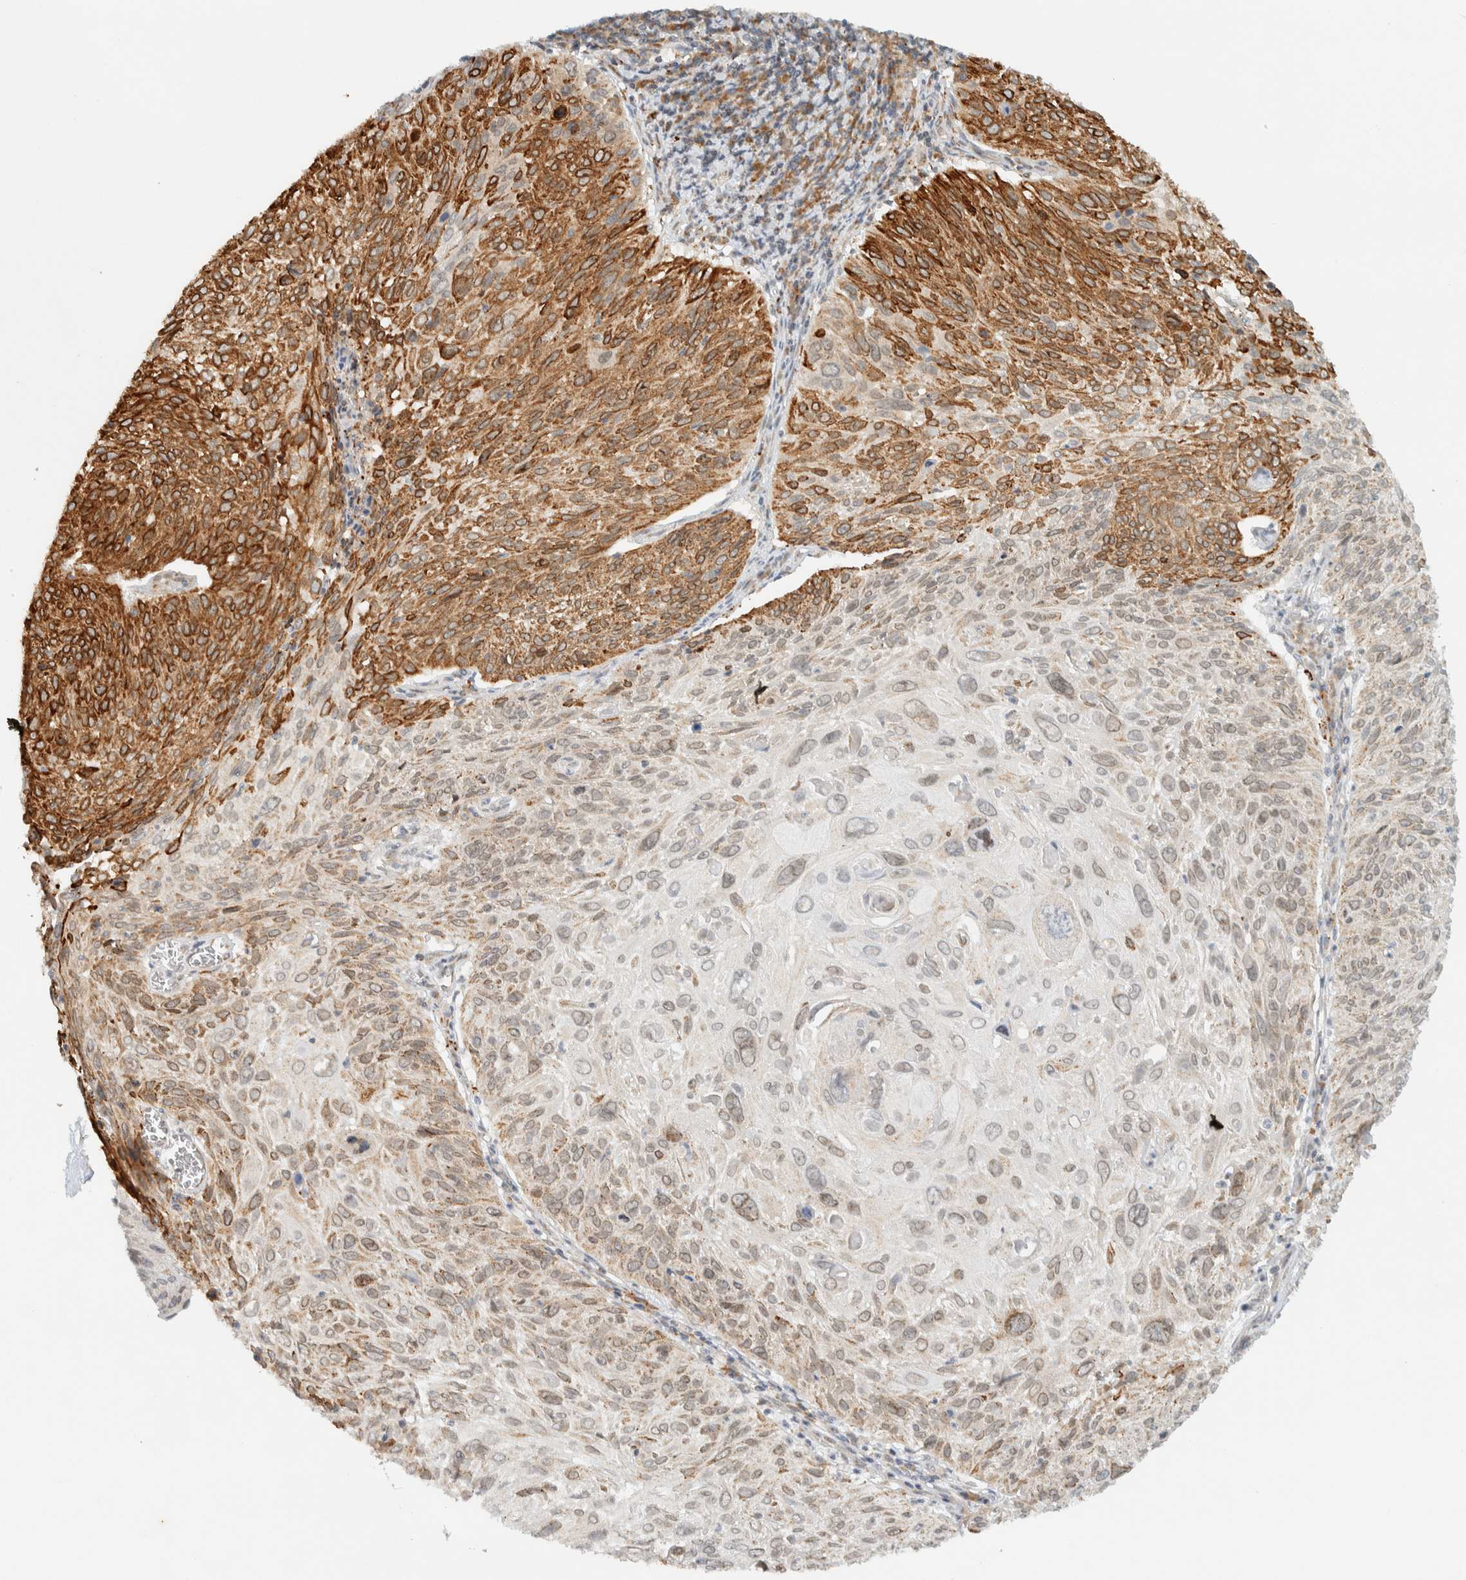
{"staining": {"intensity": "strong", "quantity": "25%-75%", "location": "cytoplasmic/membranous"}, "tissue": "cervical cancer", "cell_type": "Tumor cells", "image_type": "cancer", "snomed": [{"axis": "morphology", "description": "Squamous cell carcinoma, NOS"}, {"axis": "topography", "description": "Cervix"}], "caption": "DAB (3,3'-diaminobenzidine) immunohistochemical staining of human cervical cancer exhibits strong cytoplasmic/membranous protein staining in approximately 25%-75% of tumor cells. (DAB (3,3'-diaminobenzidine) = brown stain, brightfield microscopy at high magnification).", "gene": "ITPRID1", "patient": {"sex": "female", "age": 51}}